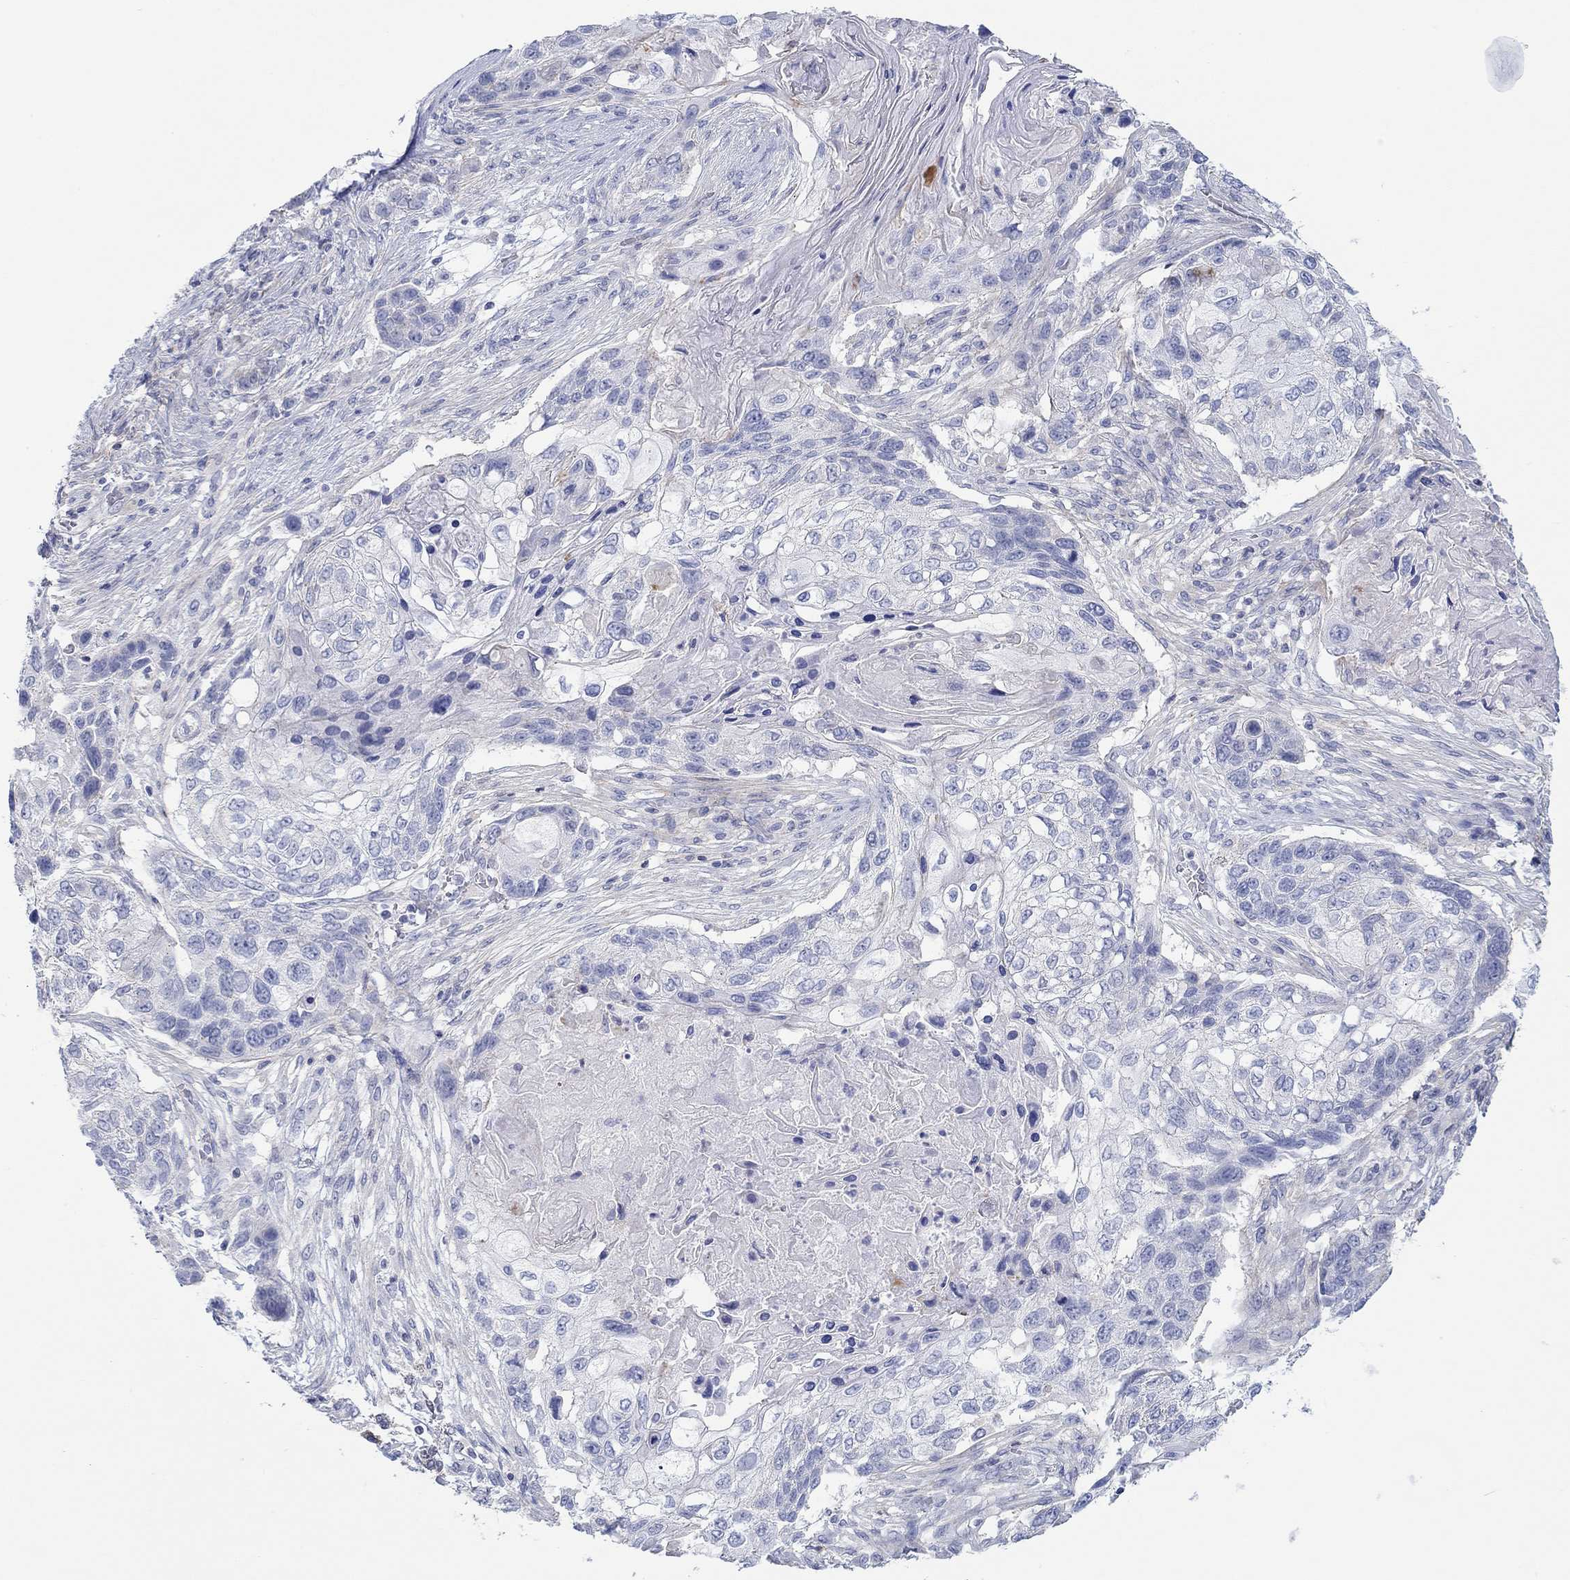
{"staining": {"intensity": "negative", "quantity": "none", "location": "none"}, "tissue": "lung cancer", "cell_type": "Tumor cells", "image_type": "cancer", "snomed": [{"axis": "morphology", "description": "Normal tissue, NOS"}, {"axis": "morphology", "description": "Squamous cell carcinoma, NOS"}, {"axis": "topography", "description": "Bronchus"}, {"axis": "topography", "description": "Lung"}], "caption": "An immunohistochemistry (IHC) photomicrograph of squamous cell carcinoma (lung) is shown. There is no staining in tumor cells of squamous cell carcinoma (lung). (IHC, brightfield microscopy, high magnification).", "gene": "PPIL6", "patient": {"sex": "male", "age": 69}}